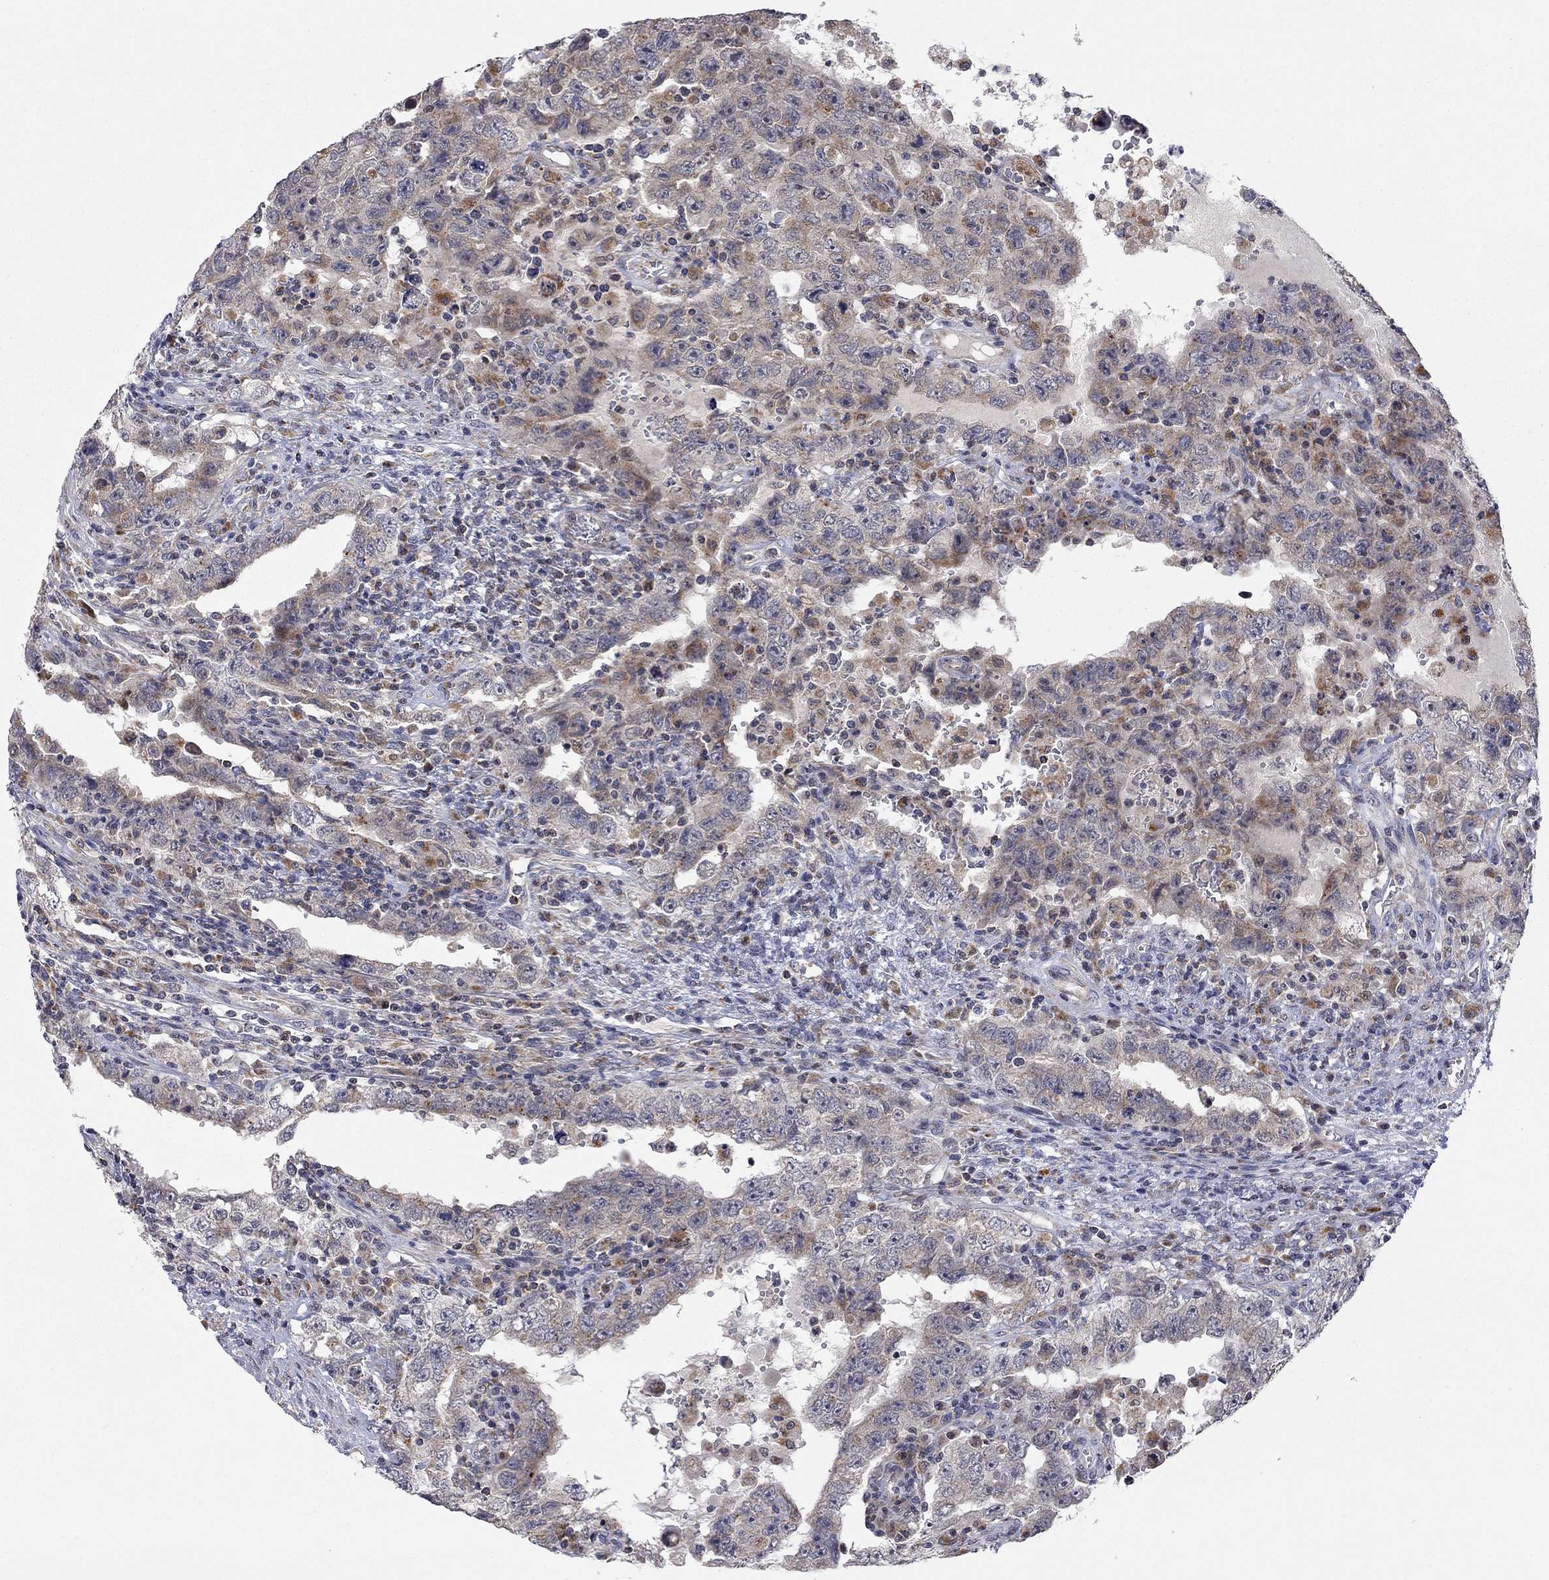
{"staining": {"intensity": "moderate", "quantity": "<25%", "location": "cytoplasmic/membranous"}, "tissue": "testis cancer", "cell_type": "Tumor cells", "image_type": "cancer", "snomed": [{"axis": "morphology", "description": "Carcinoma, Embryonal, NOS"}, {"axis": "topography", "description": "Testis"}], "caption": "Protein analysis of testis cancer tissue displays moderate cytoplasmic/membranous expression in approximately <25% of tumor cells.", "gene": "IDS", "patient": {"sex": "male", "age": 26}}